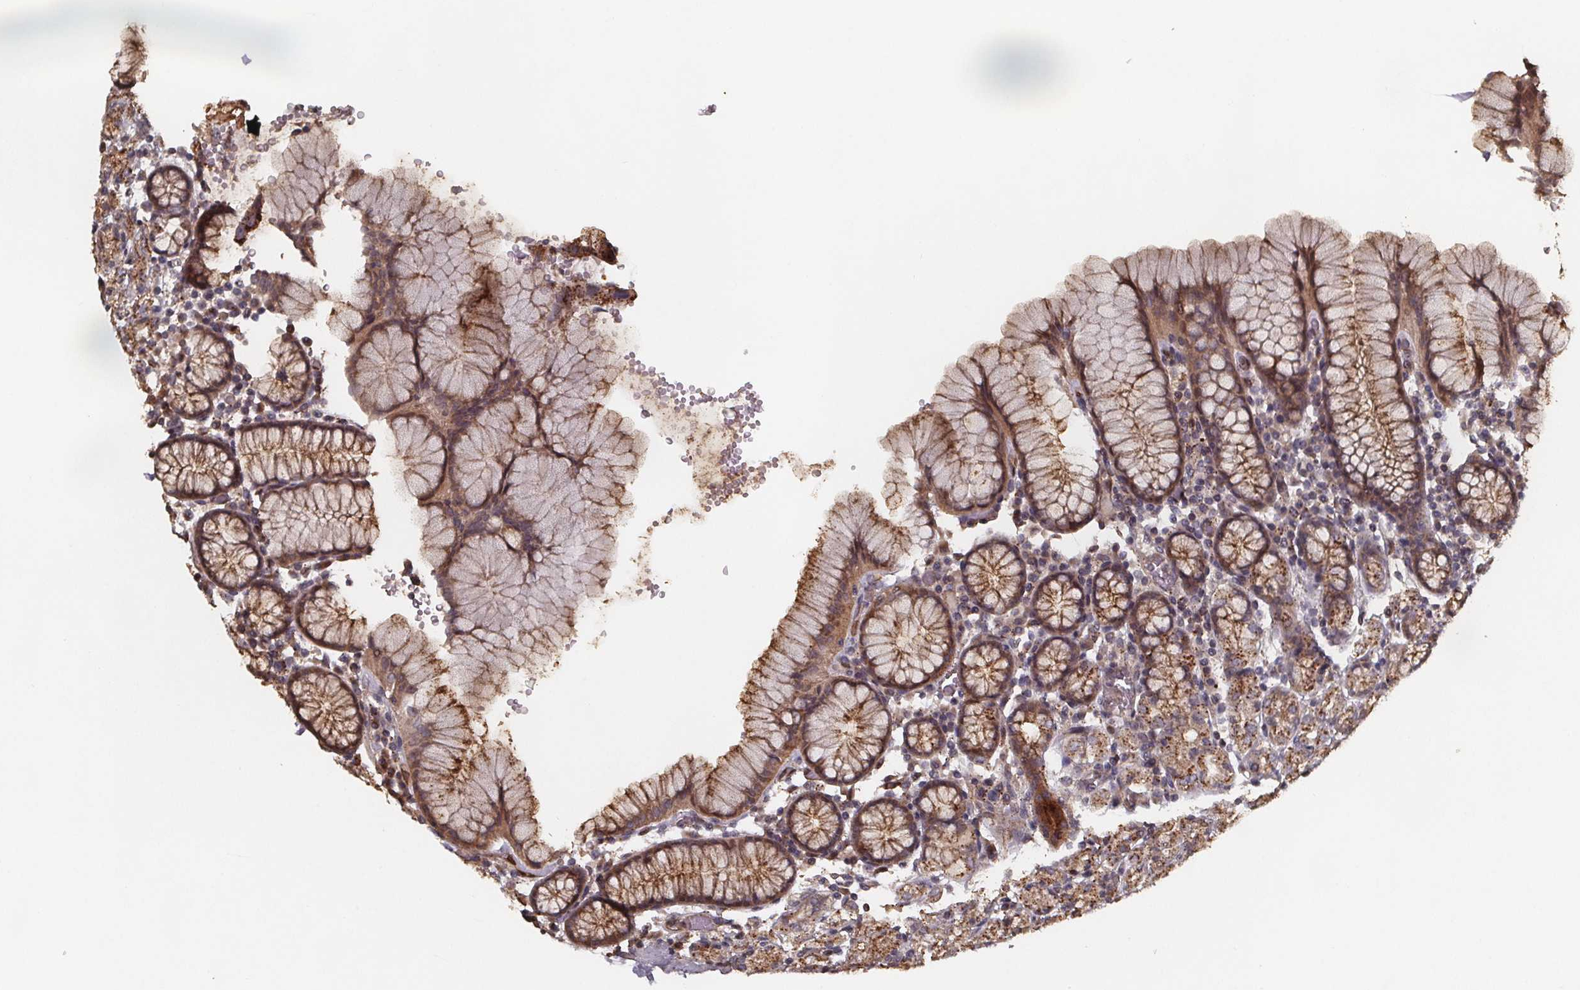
{"staining": {"intensity": "moderate", "quantity": ">75%", "location": "cytoplasmic/membranous"}, "tissue": "stomach", "cell_type": "Glandular cells", "image_type": "normal", "snomed": [{"axis": "morphology", "description": "Normal tissue, NOS"}, {"axis": "topography", "description": "Stomach, upper"}, {"axis": "topography", "description": "Stomach"}], "caption": "An immunohistochemistry photomicrograph of unremarkable tissue is shown. Protein staining in brown labels moderate cytoplasmic/membranous positivity in stomach within glandular cells. The protein is stained brown, and the nuclei are stained in blue (DAB IHC with brightfield microscopy, high magnification).", "gene": "ZNF879", "patient": {"sex": "male", "age": 62}}